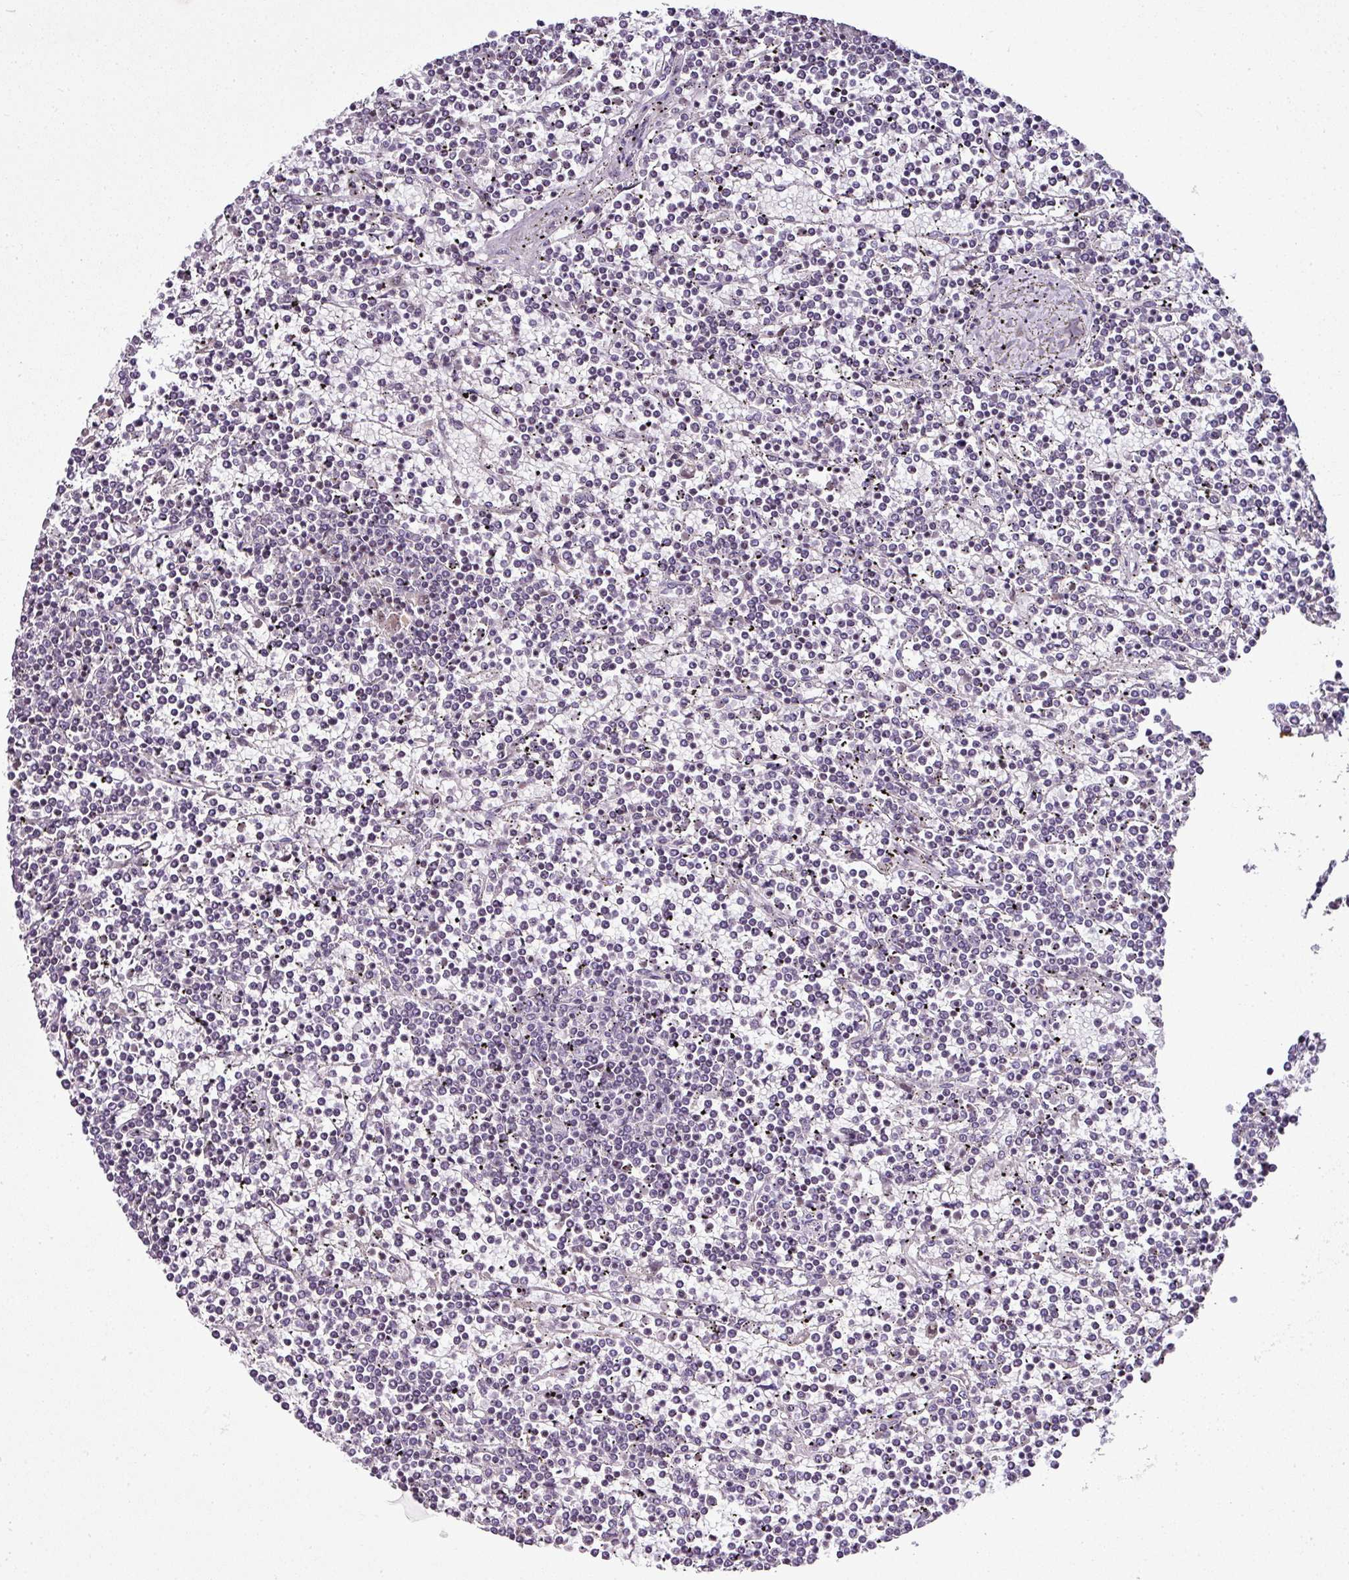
{"staining": {"intensity": "negative", "quantity": "none", "location": "none"}, "tissue": "lymphoma", "cell_type": "Tumor cells", "image_type": "cancer", "snomed": [{"axis": "morphology", "description": "Malignant lymphoma, non-Hodgkin's type, Low grade"}, {"axis": "topography", "description": "Spleen"}], "caption": "This is a micrograph of immunohistochemistry staining of lymphoma, which shows no expression in tumor cells.", "gene": "TEX30", "patient": {"sex": "female", "age": 19}}